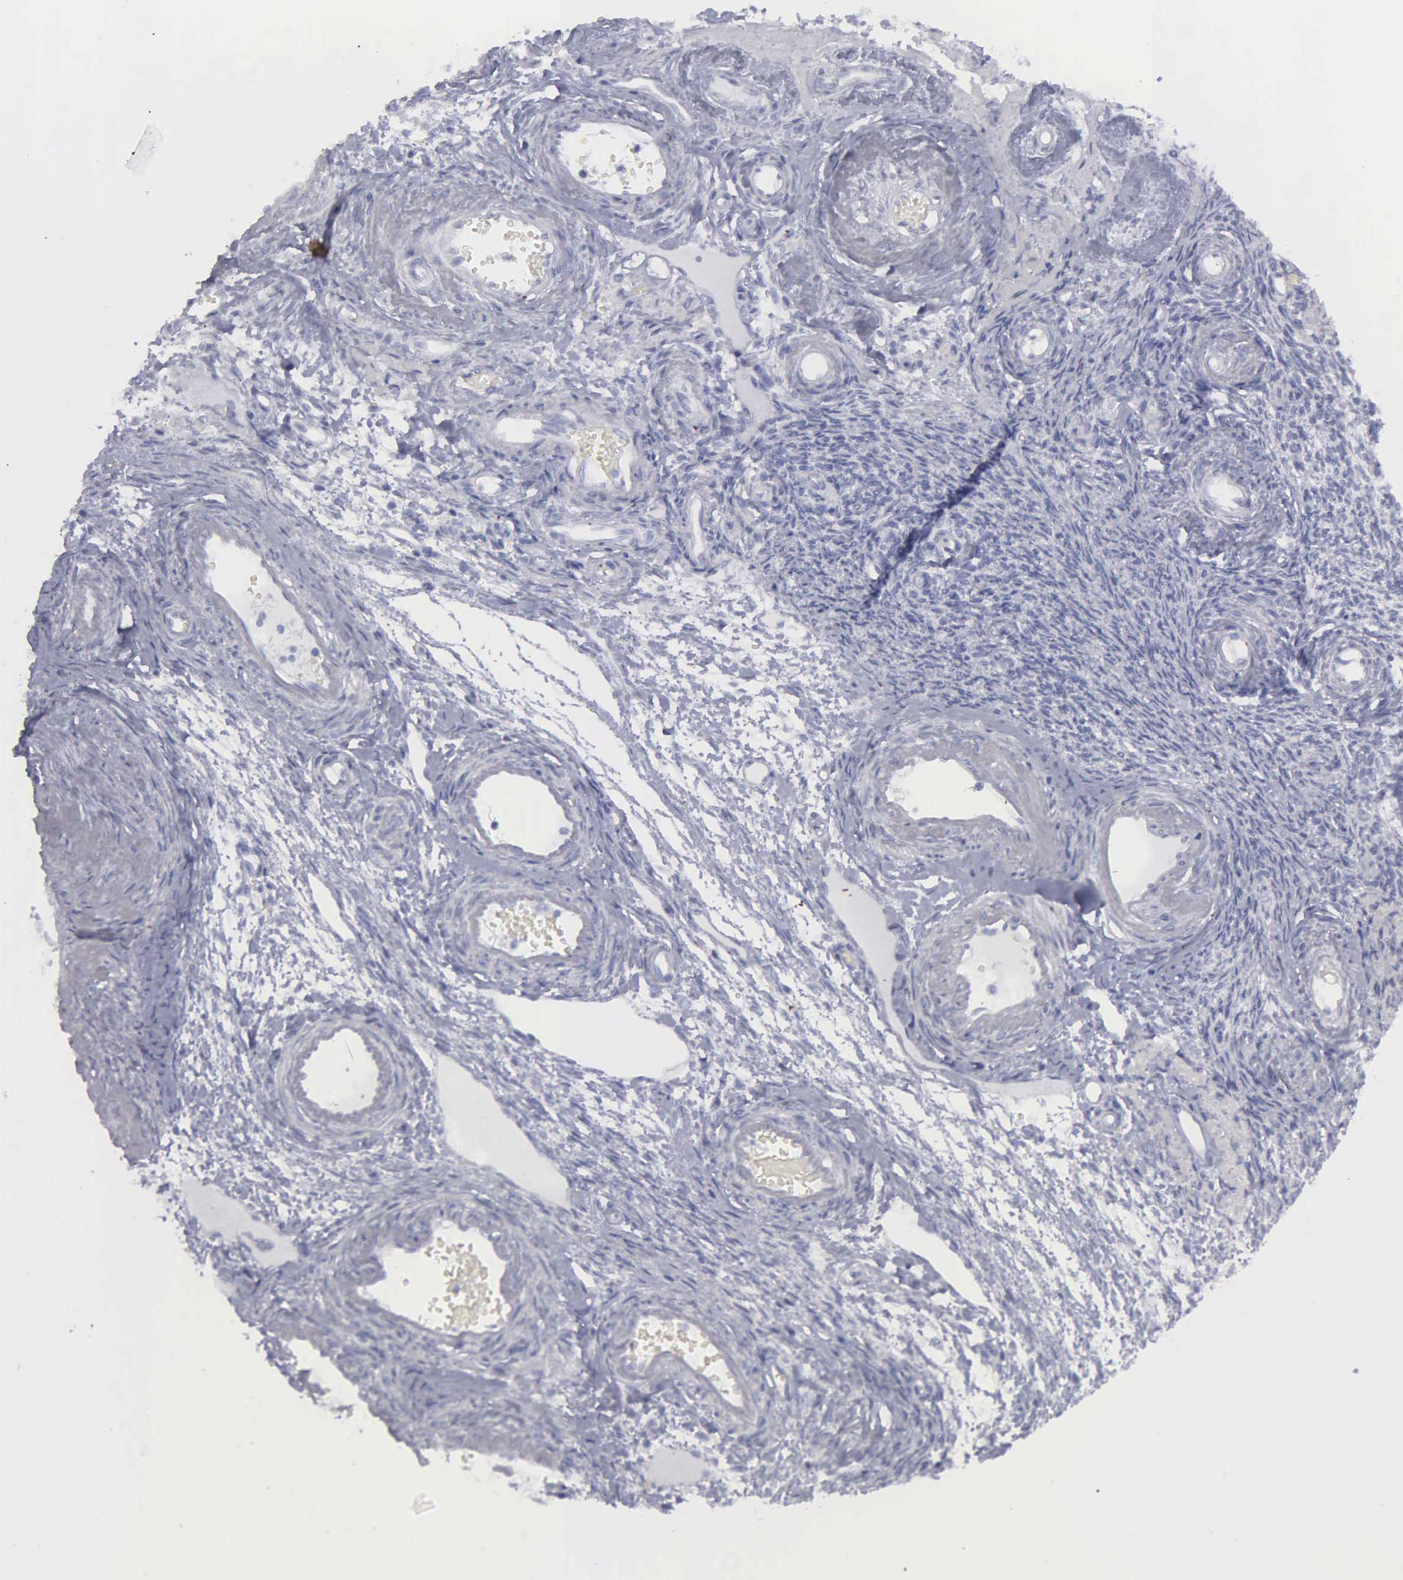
{"staining": {"intensity": "negative", "quantity": "none", "location": "none"}, "tissue": "ovarian cancer", "cell_type": "Tumor cells", "image_type": "cancer", "snomed": [{"axis": "morphology", "description": "Cystadenocarcinoma, mucinous, NOS"}, {"axis": "topography", "description": "Ovary"}], "caption": "This is a photomicrograph of IHC staining of ovarian mucinous cystadenocarcinoma, which shows no expression in tumor cells. (DAB (3,3'-diaminobenzidine) immunohistochemistry visualized using brightfield microscopy, high magnification).", "gene": "KIAA0586", "patient": {"sex": "female", "age": 57}}